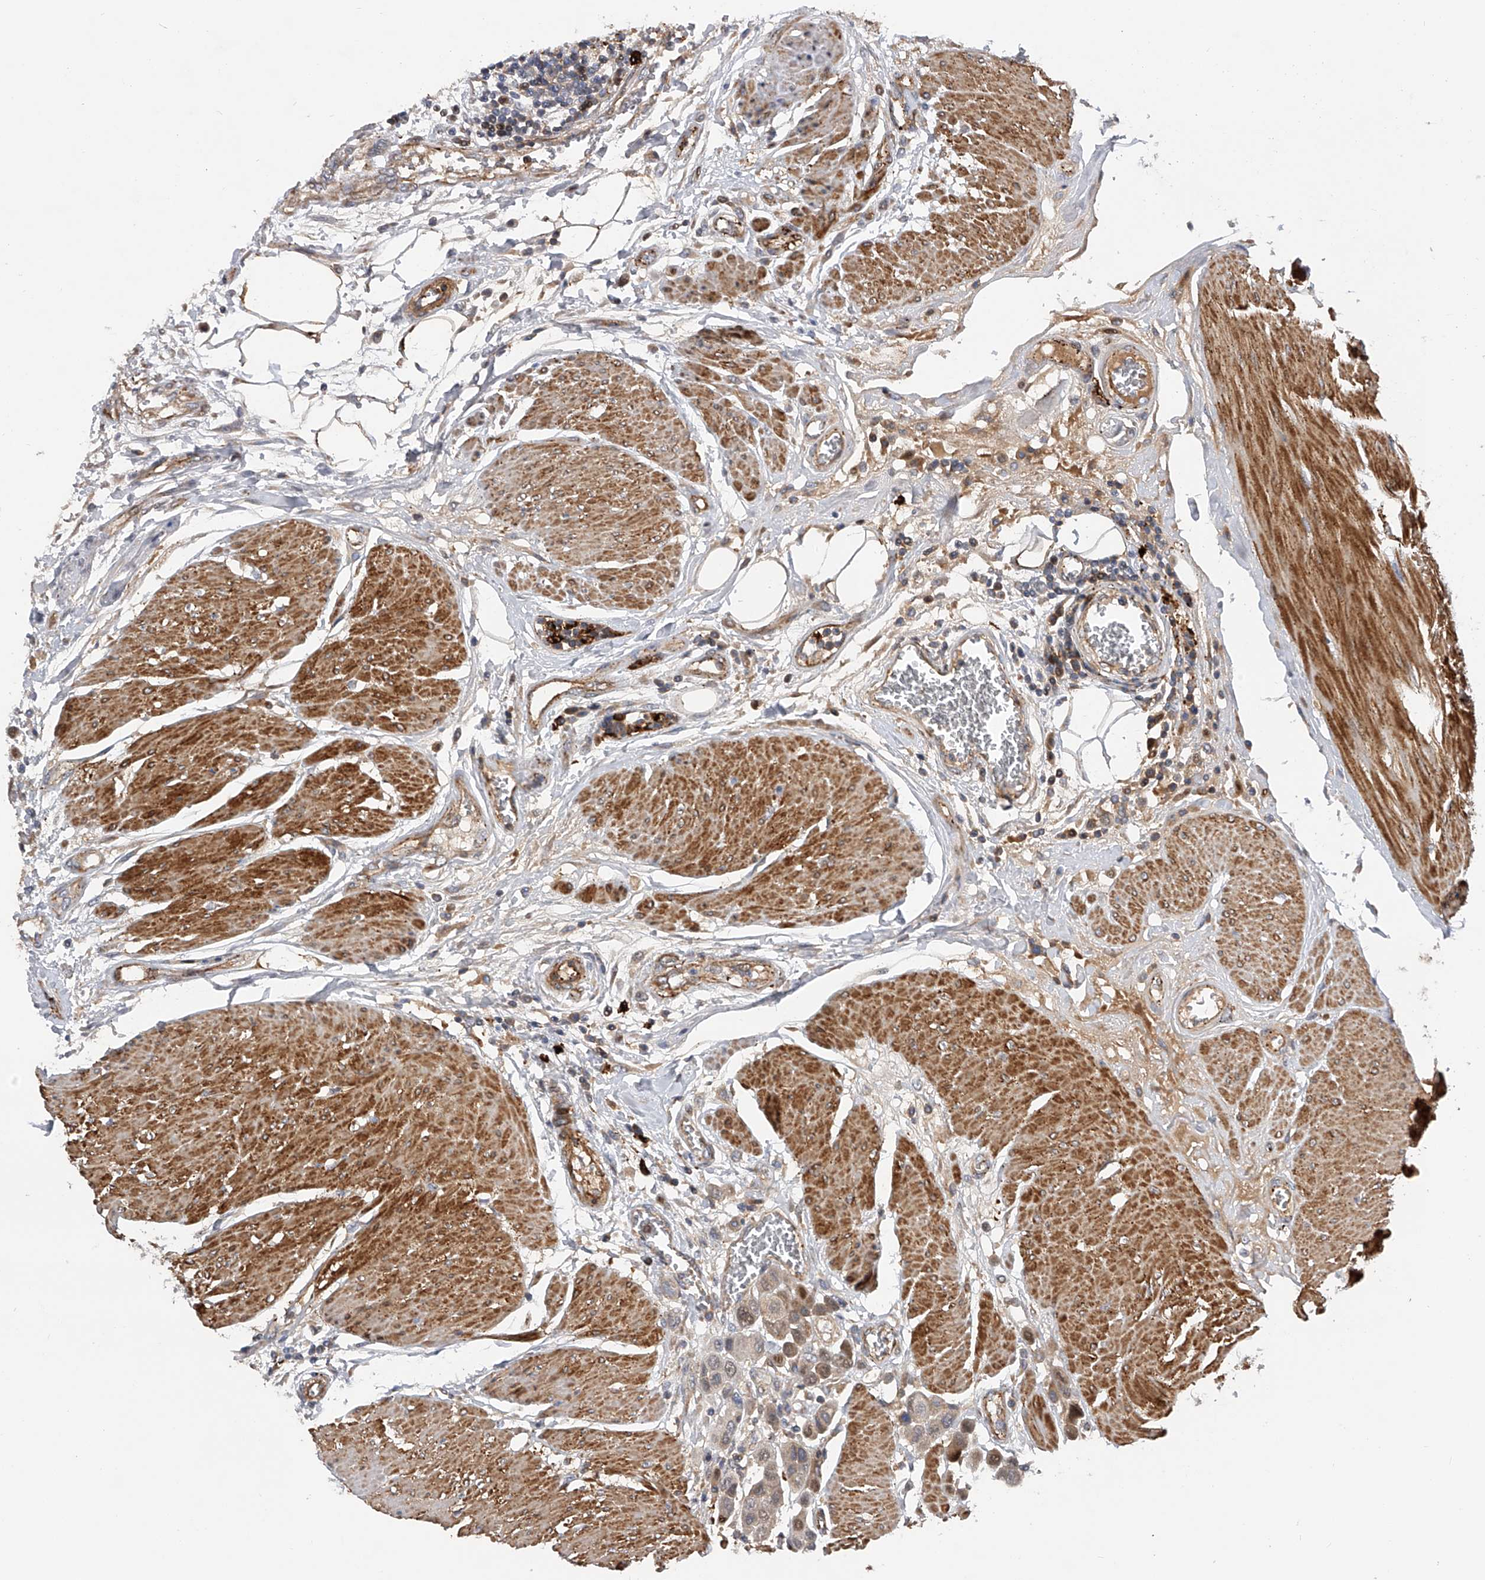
{"staining": {"intensity": "weak", "quantity": "25%-75%", "location": "cytoplasmic/membranous,nuclear"}, "tissue": "urothelial cancer", "cell_type": "Tumor cells", "image_type": "cancer", "snomed": [{"axis": "morphology", "description": "Urothelial carcinoma, High grade"}, {"axis": "topography", "description": "Urinary bladder"}], "caption": "This is an image of immunohistochemistry staining of high-grade urothelial carcinoma, which shows weak staining in the cytoplasmic/membranous and nuclear of tumor cells.", "gene": "PDSS2", "patient": {"sex": "male", "age": 50}}